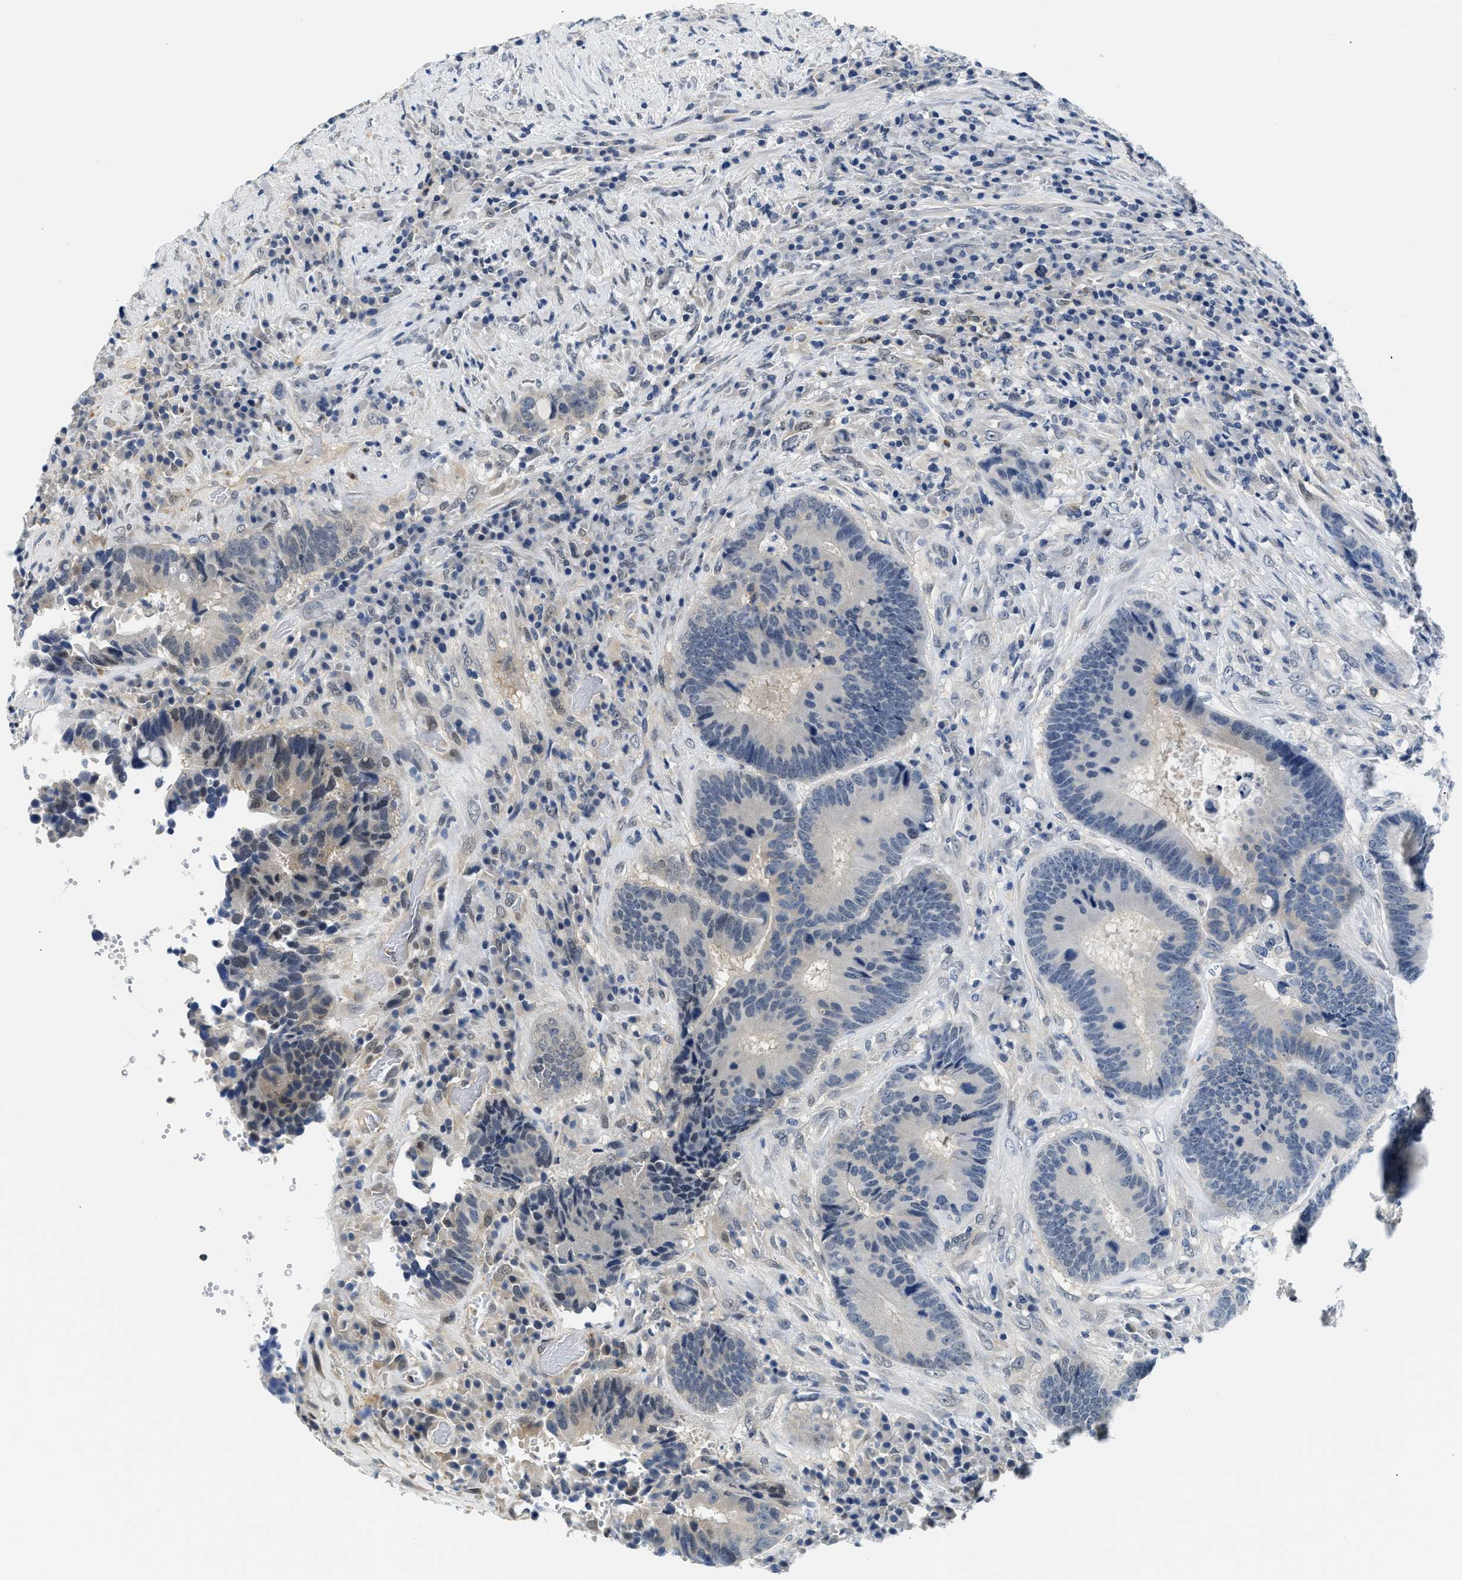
{"staining": {"intensity": "negative", "quantity": "none", "location": "none"}, "tissue": "colorectal cancer", "cell_type": "Tumor cells", "image_type": "cancer", "snomed": [{"axis": "morphology", "description": "Adenocarcinoma, NOS"}, {"axis": "topography", "description": "Rectum"}], "caption": "Immunohistochemistry (IHC) image of neoplastic tissue: colorectal adenocarcinoma stained with DAB shows no significant protein positivity in tumor cells.", "gene": "SMAD4", "patient": {"sex": "female", "age": 89}}